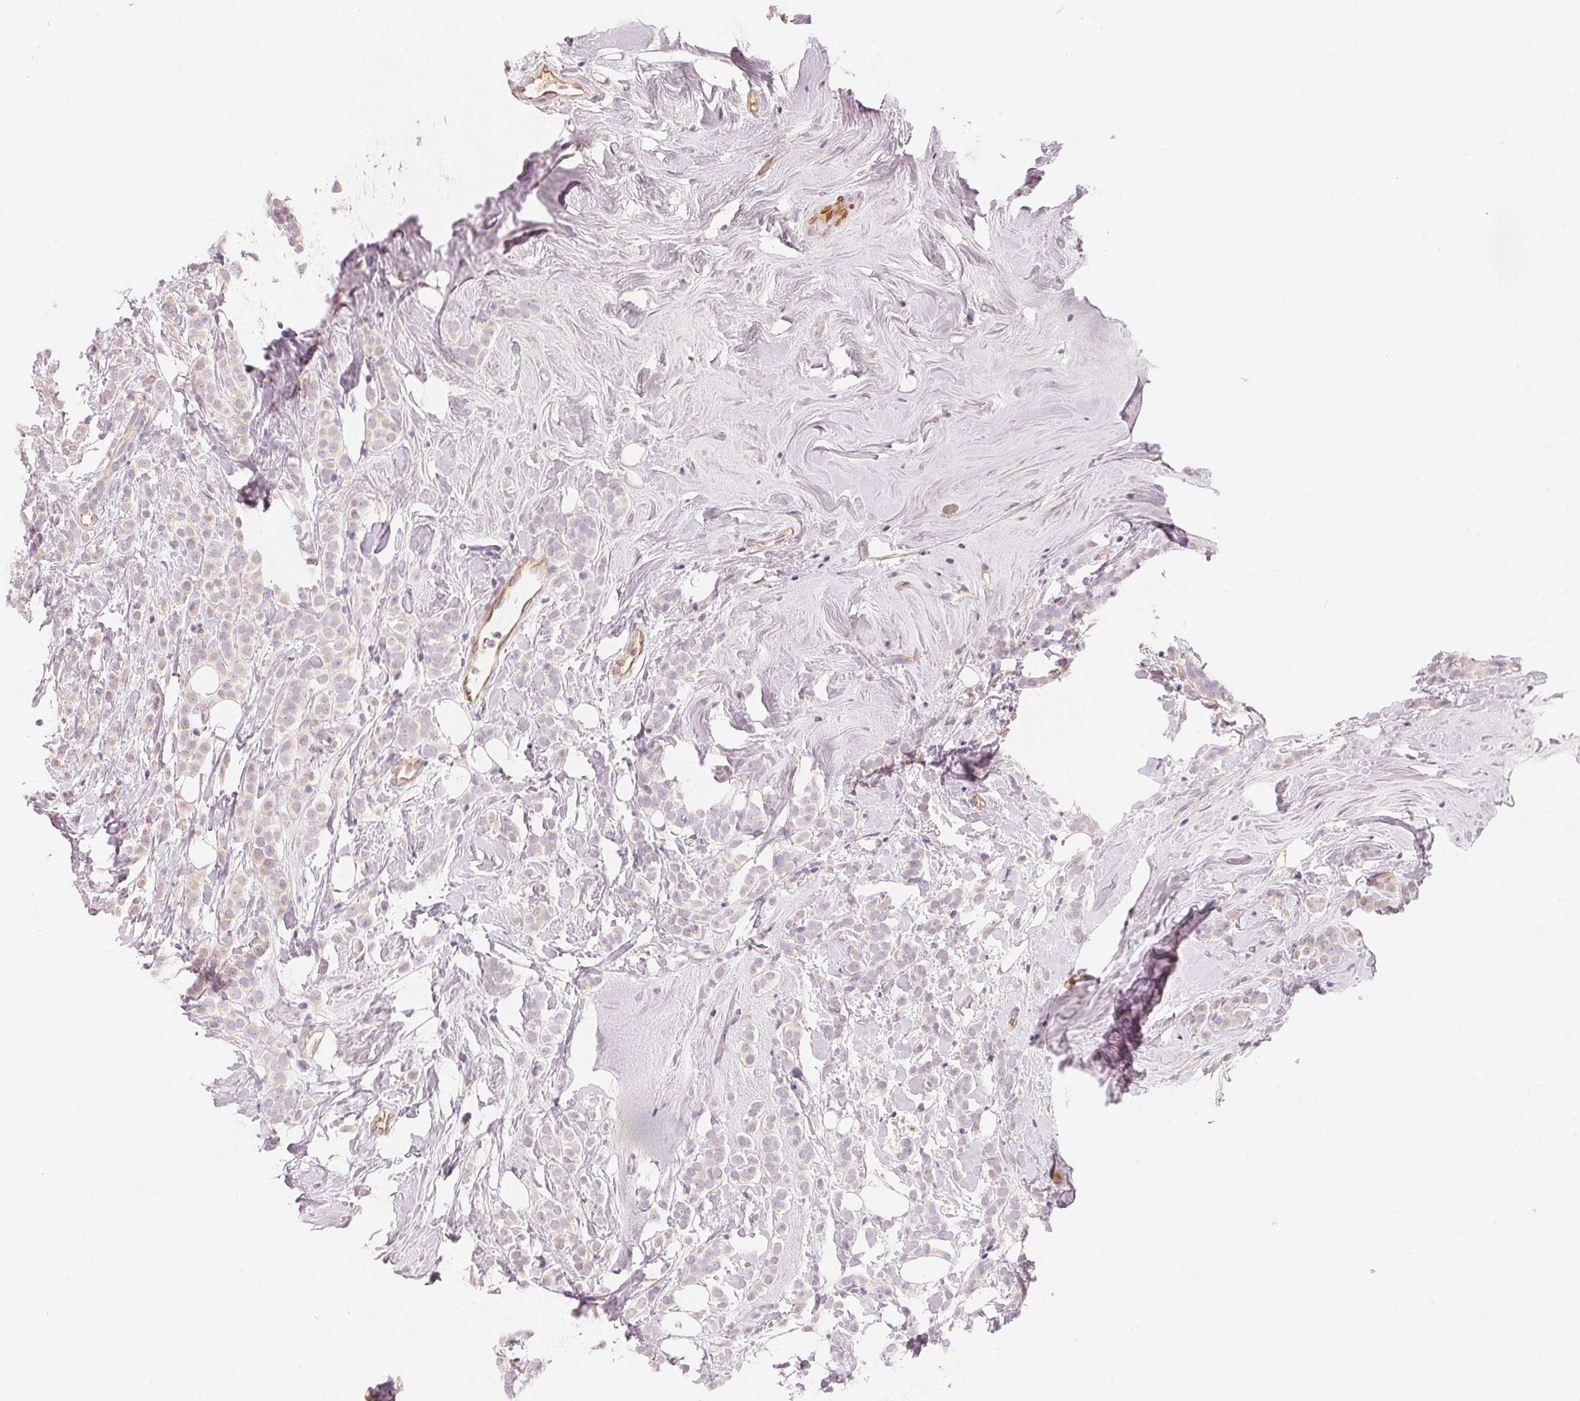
{"staining": {"intensity": "negative", "quantity": "none", "location": "none"}, "tissue": "breast cancer", "cell_type": "Tumor cells", "image_type": "cancer", "snomed": [{"axis": "morphology", "description": "Lobular carcinoma"}, {"axis": "topography", "description": "Breast"}], "caption": "An image of human breast lobular carcinoma is negative for staining in tumor cells. (DAB immunohistochemistry (IHC), high magnification).", "gene": "CFHR2", "patient": {"sex": "female", "age": 49}}